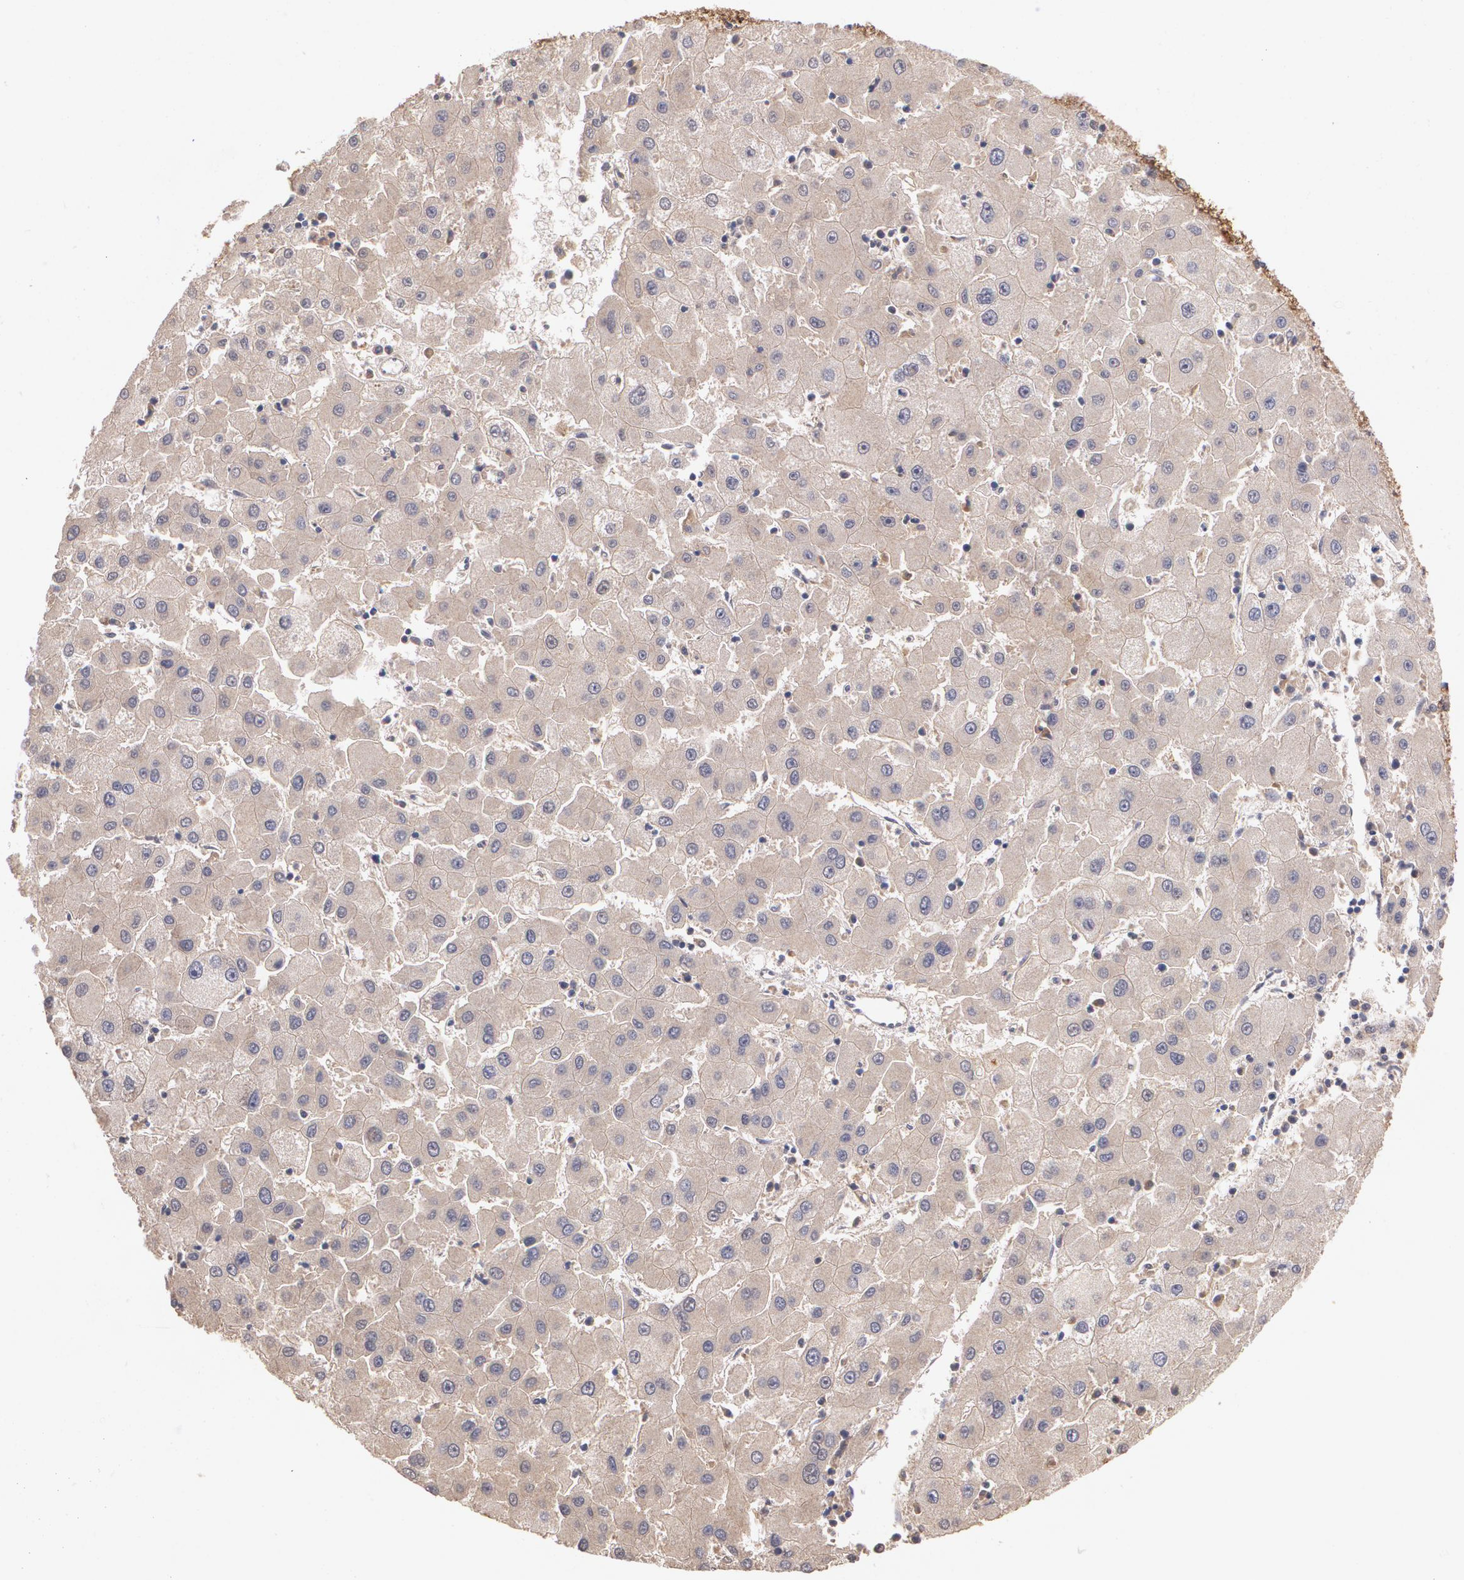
{"staining": {"intensity": "weak", "quantity": ">75%", "location": "cytoplasmic/membranous"}, "tissue": "liver cancer", "cell_type": "Tumor cells", "image_type": "cancer", "snomed": [{"axis": "morphology", "description": "Carcinoma, Hepatocellular, NOS"}, {"axis": "topography", "description": "Liver"}], "caption": "This micrograph shows immunohistochemistry staining of human liver cancer (hepatocellular carcinoma), with low weak cytoplasmic/membranous expression in about >75% of tumor cells.", "gene": "IFNGR2", "patient": {"sex": "male", "age": 72}}